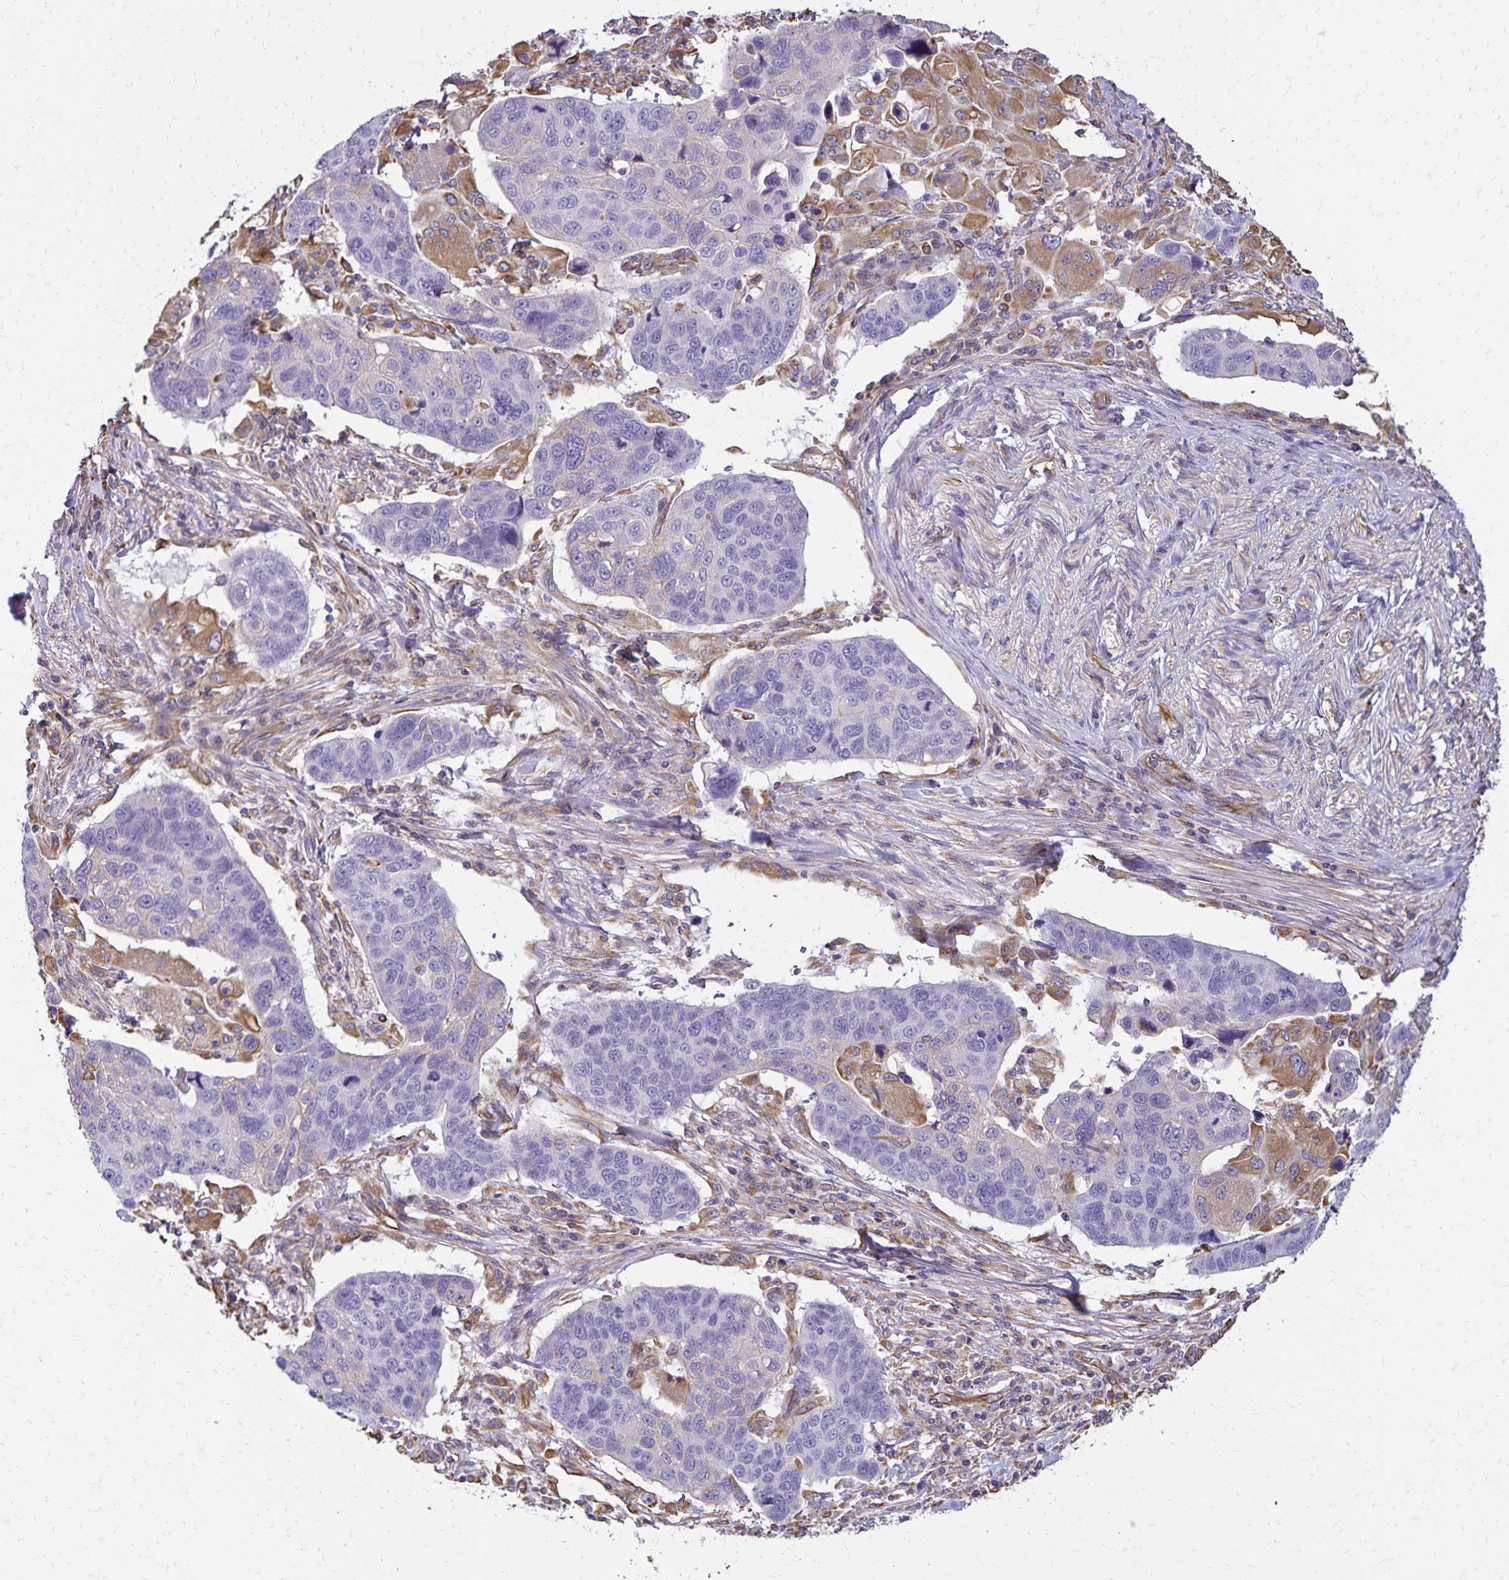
{"staining": {"intensity": "moderate", "quantity": "<25%", "location": "cytoplasmic/membranous"}, "tissue": "lung cancer", "cell_type": "Tumor cells", "image_type": "cancer", "snomed": [{"axis": "morphology", "description": "Squamous cell carcinoma, NOS"}, {"axis": "topography", "description": "Lymph node"}, {"axis": "topography", "description": "Lung"}], "caption": "Protein staining by immunohistochemistry shows moderate cytoplasmic/membranous positivity in about <25% of tumor cells in lung squamous cell carcinoma.", "gene": "TRPV6", "patient": {"sex": "male", "age": 61}}